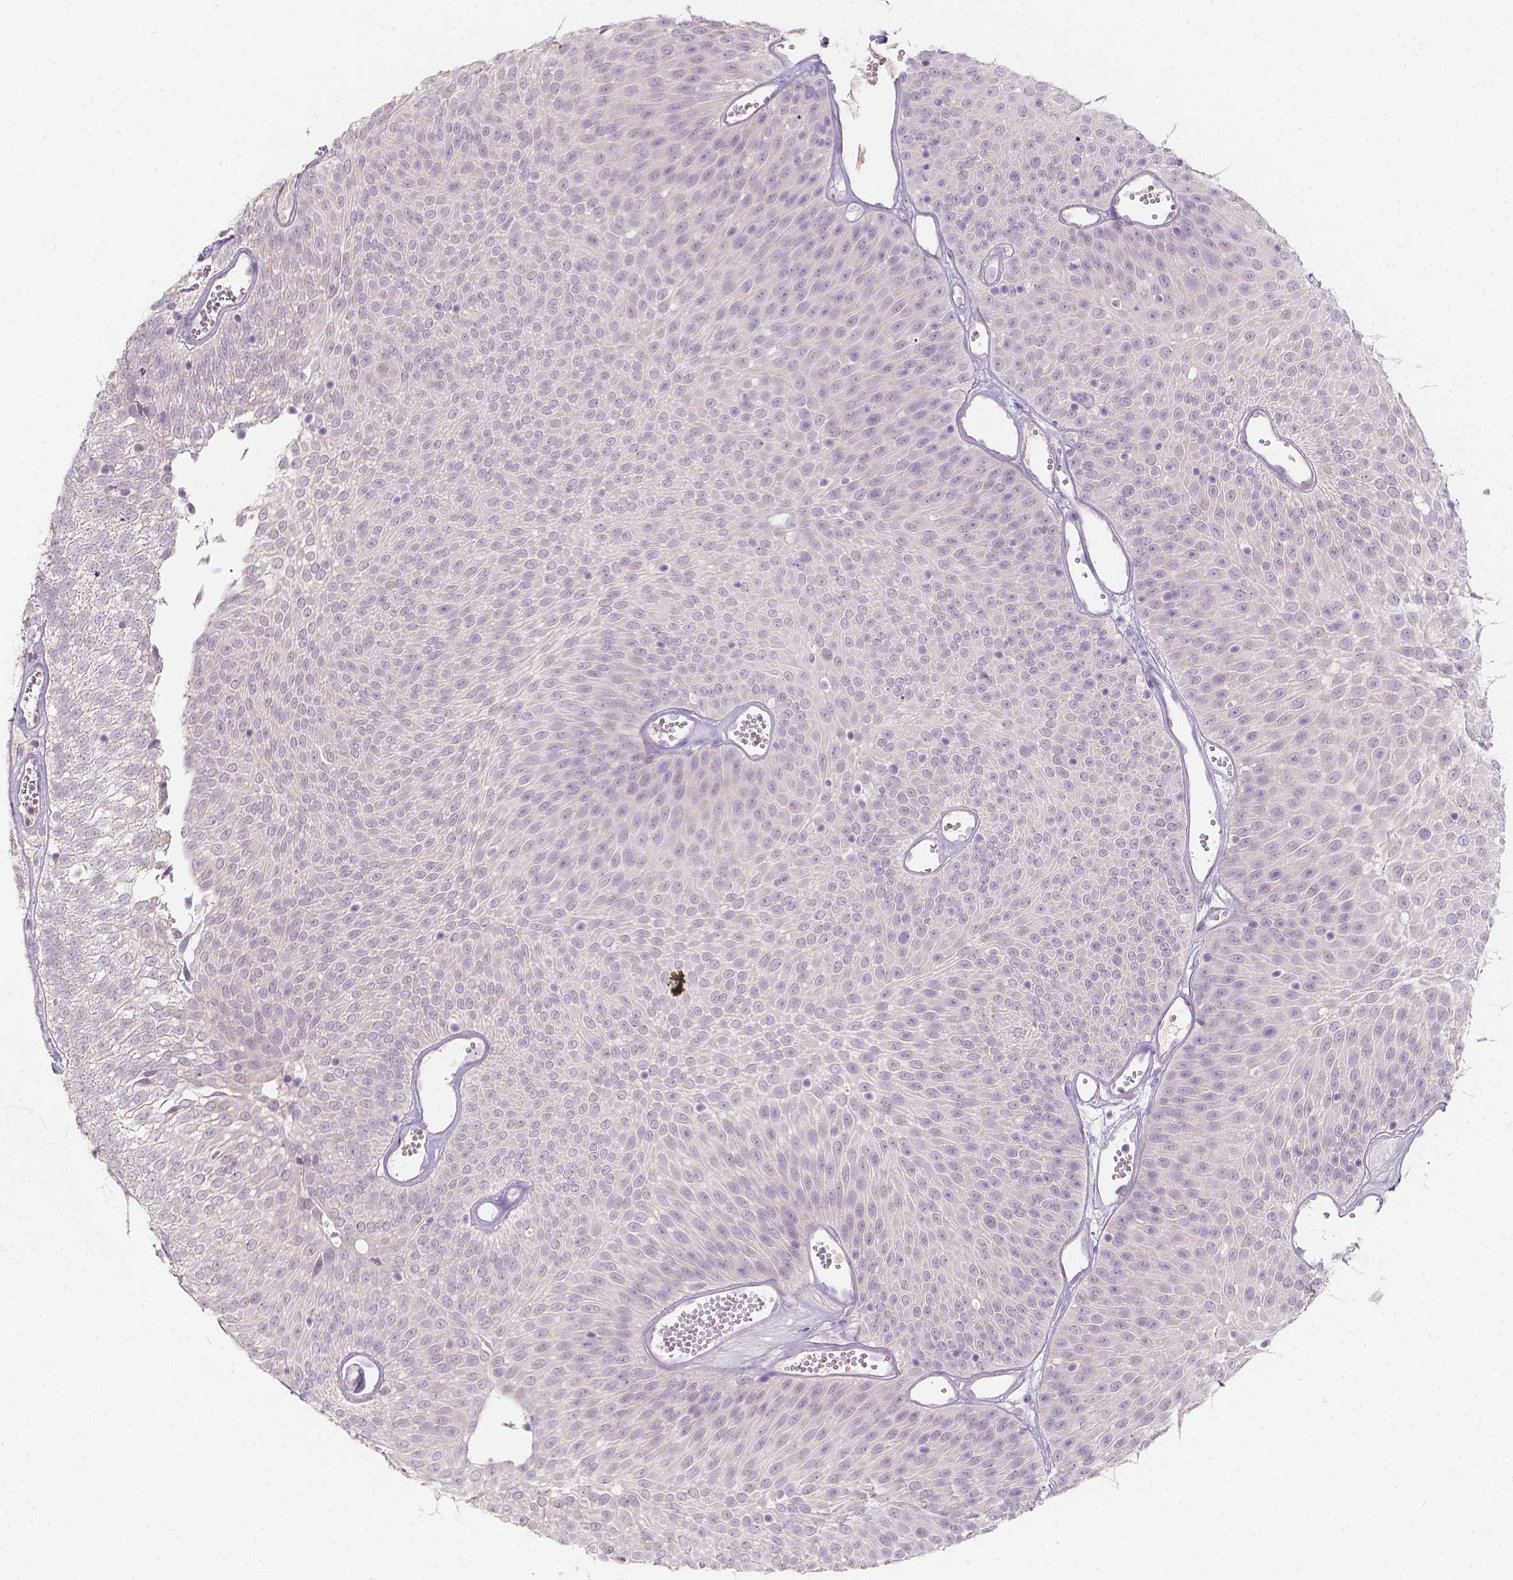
{"staining": {"intensity": "negative", "quantity": "none", "location": "none"}, "tissue": "urothelial cancer", "cell_type": "Tumor cells", "image_type": "cancer", "snomed": [{"axis": "morphology", "description": "Urothelial carcinoma, Low grade"}, {"axis": "topography", "description": "Urinary bladder"}], "caption": "Immunohistochemistry (IHC) micrograph of neoplastic tissue: human urothelial cancer stained with DAB shows no significant protein expression in tumor cells. Brightfield microscopy of IHC stained with DAB (brown) and hematoxylin (blue), captured at high magnification.", "gene": "DCAF4L1", "patient": {"sex": "male", "age": 52}}